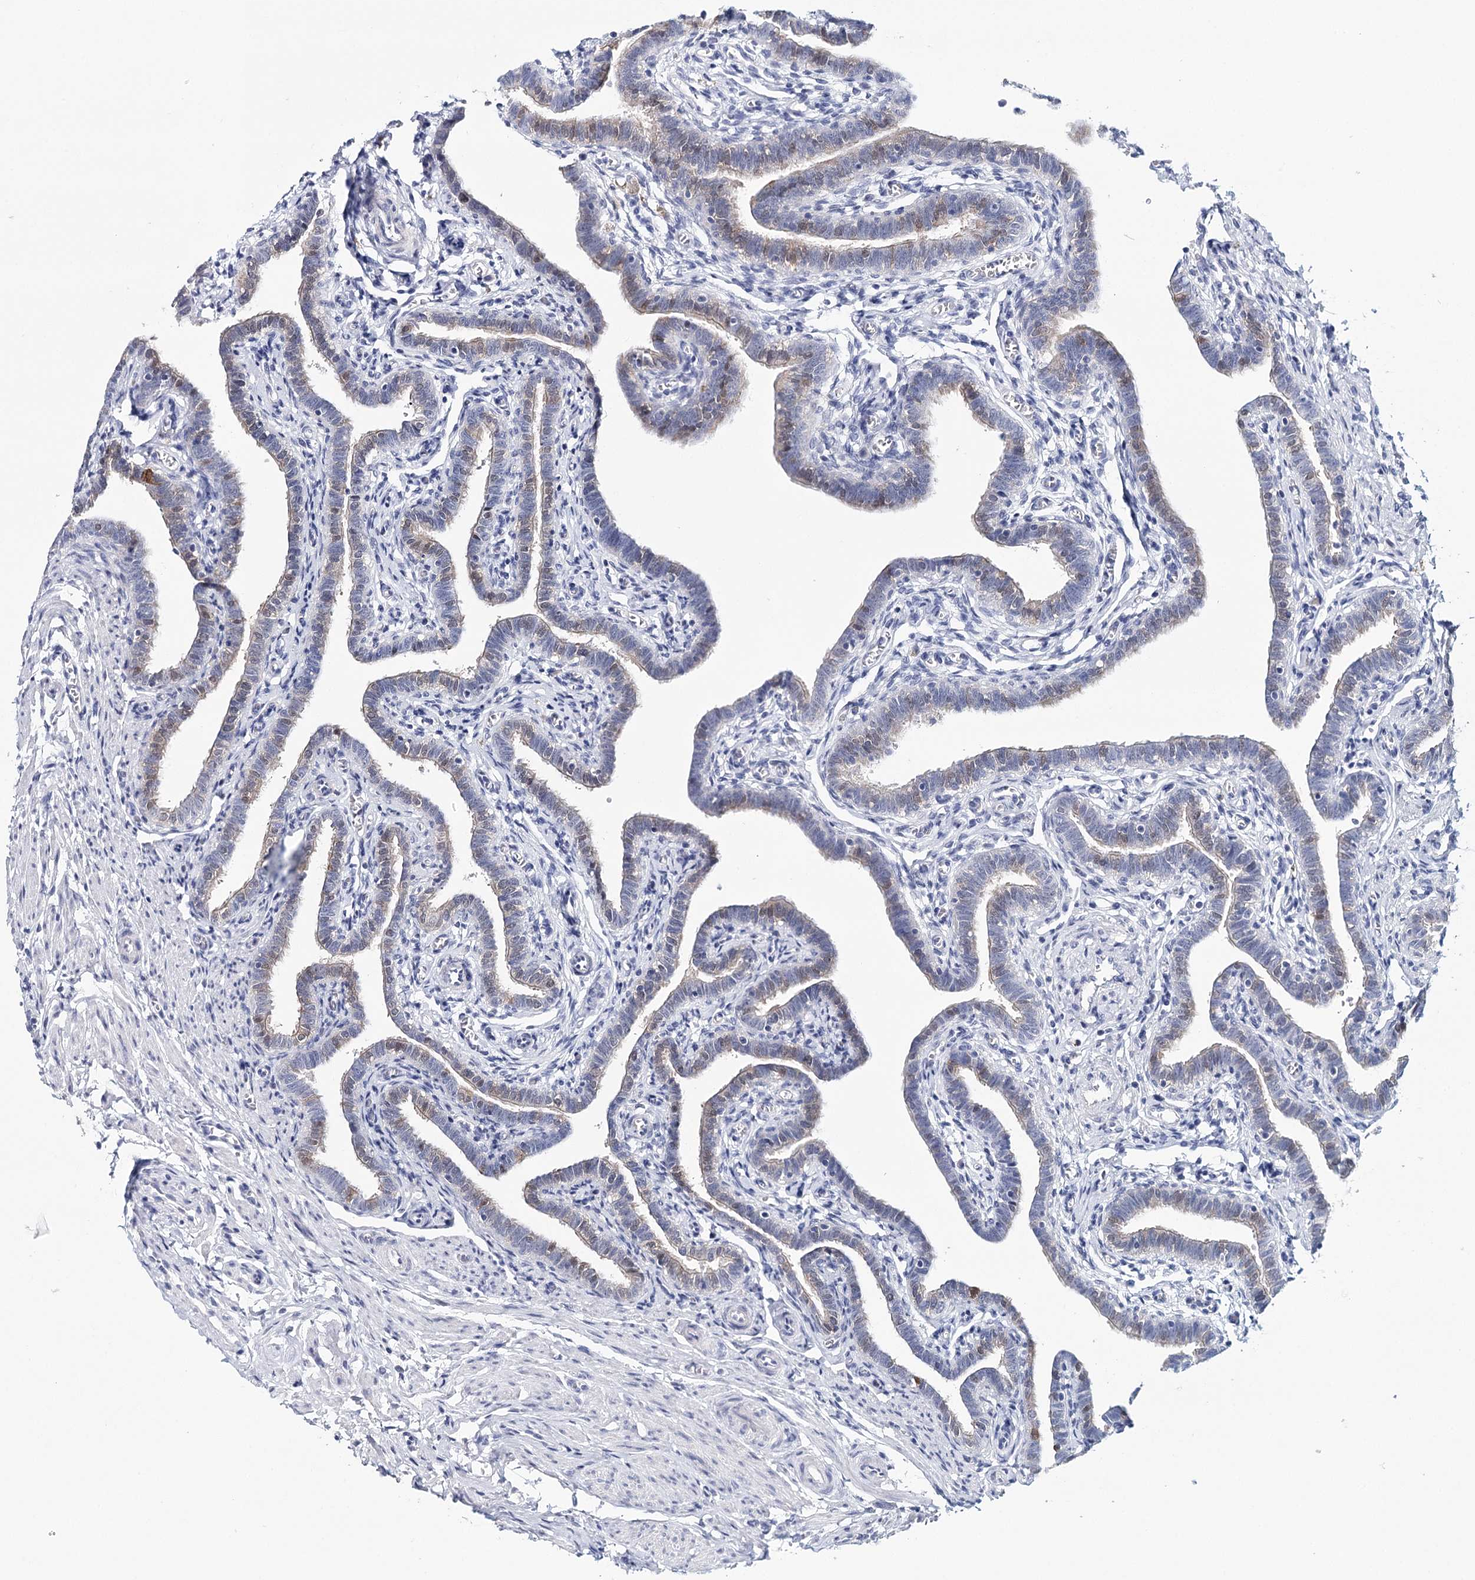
{"staining": {"intensity": "weak", "quantity": "<25%", "location": "cytoplasmic/membranous"}, "tissue": "fallopian tube", "cell_type": "Glandular cells", "image_type": "normal", "snomed": [{"axis": "morphology", "description": "Normal tissue, NOS"}, {"axis": "topography", "description": "Fallopian tube"}], "caption": "This is a histopathology image of immunohistochemistry (IHC) staining of normal fallopian tube, which shows no staining in glandular cells.", "gene": "HSPA4L", "patient": {"sex": "female", "age": 36}}